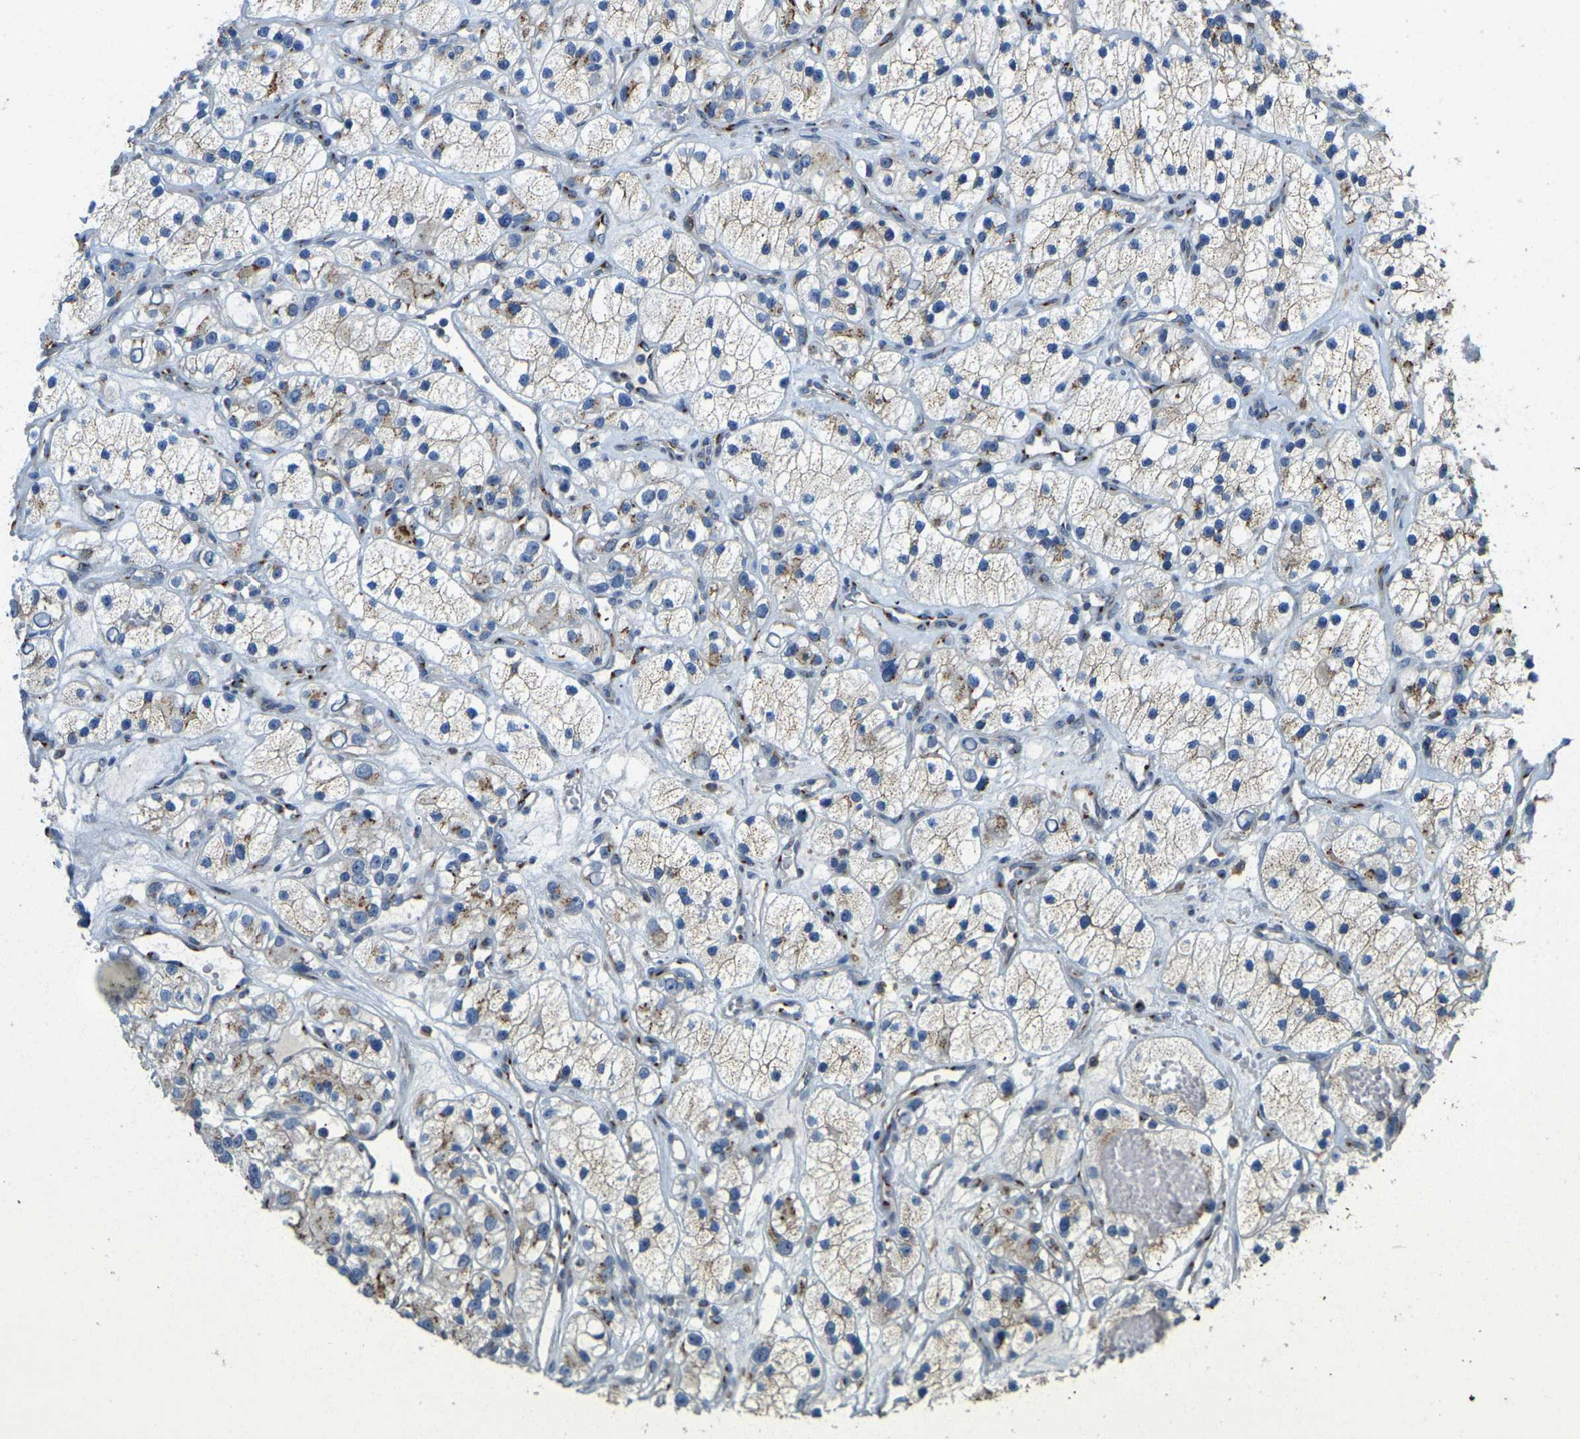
{"staining": {"intensity": "moderate", "quantity": "25%-75%", "location": "cytoplasmic/membranous"}, "tissue": "renal cancer", "cell_type": "Tumor cells", "image_type": "cancer", "snomed": [{"axis": "morphology", "description": "Adenocarcinoma, NOS"}, {"axis": "topography", "description": "Kidney"}], "caption": "Immunohistochemistry of renal cancer (adenocarcinoma) reveals medium levels of moderate cytoplasmic/membranous expression in about 25%-75% of tumor cells. The protein is shown in brown color, while the nuclei are stained blue.", "gene": "FAM174A", "patient": {"sex": "female", "age": 57}}